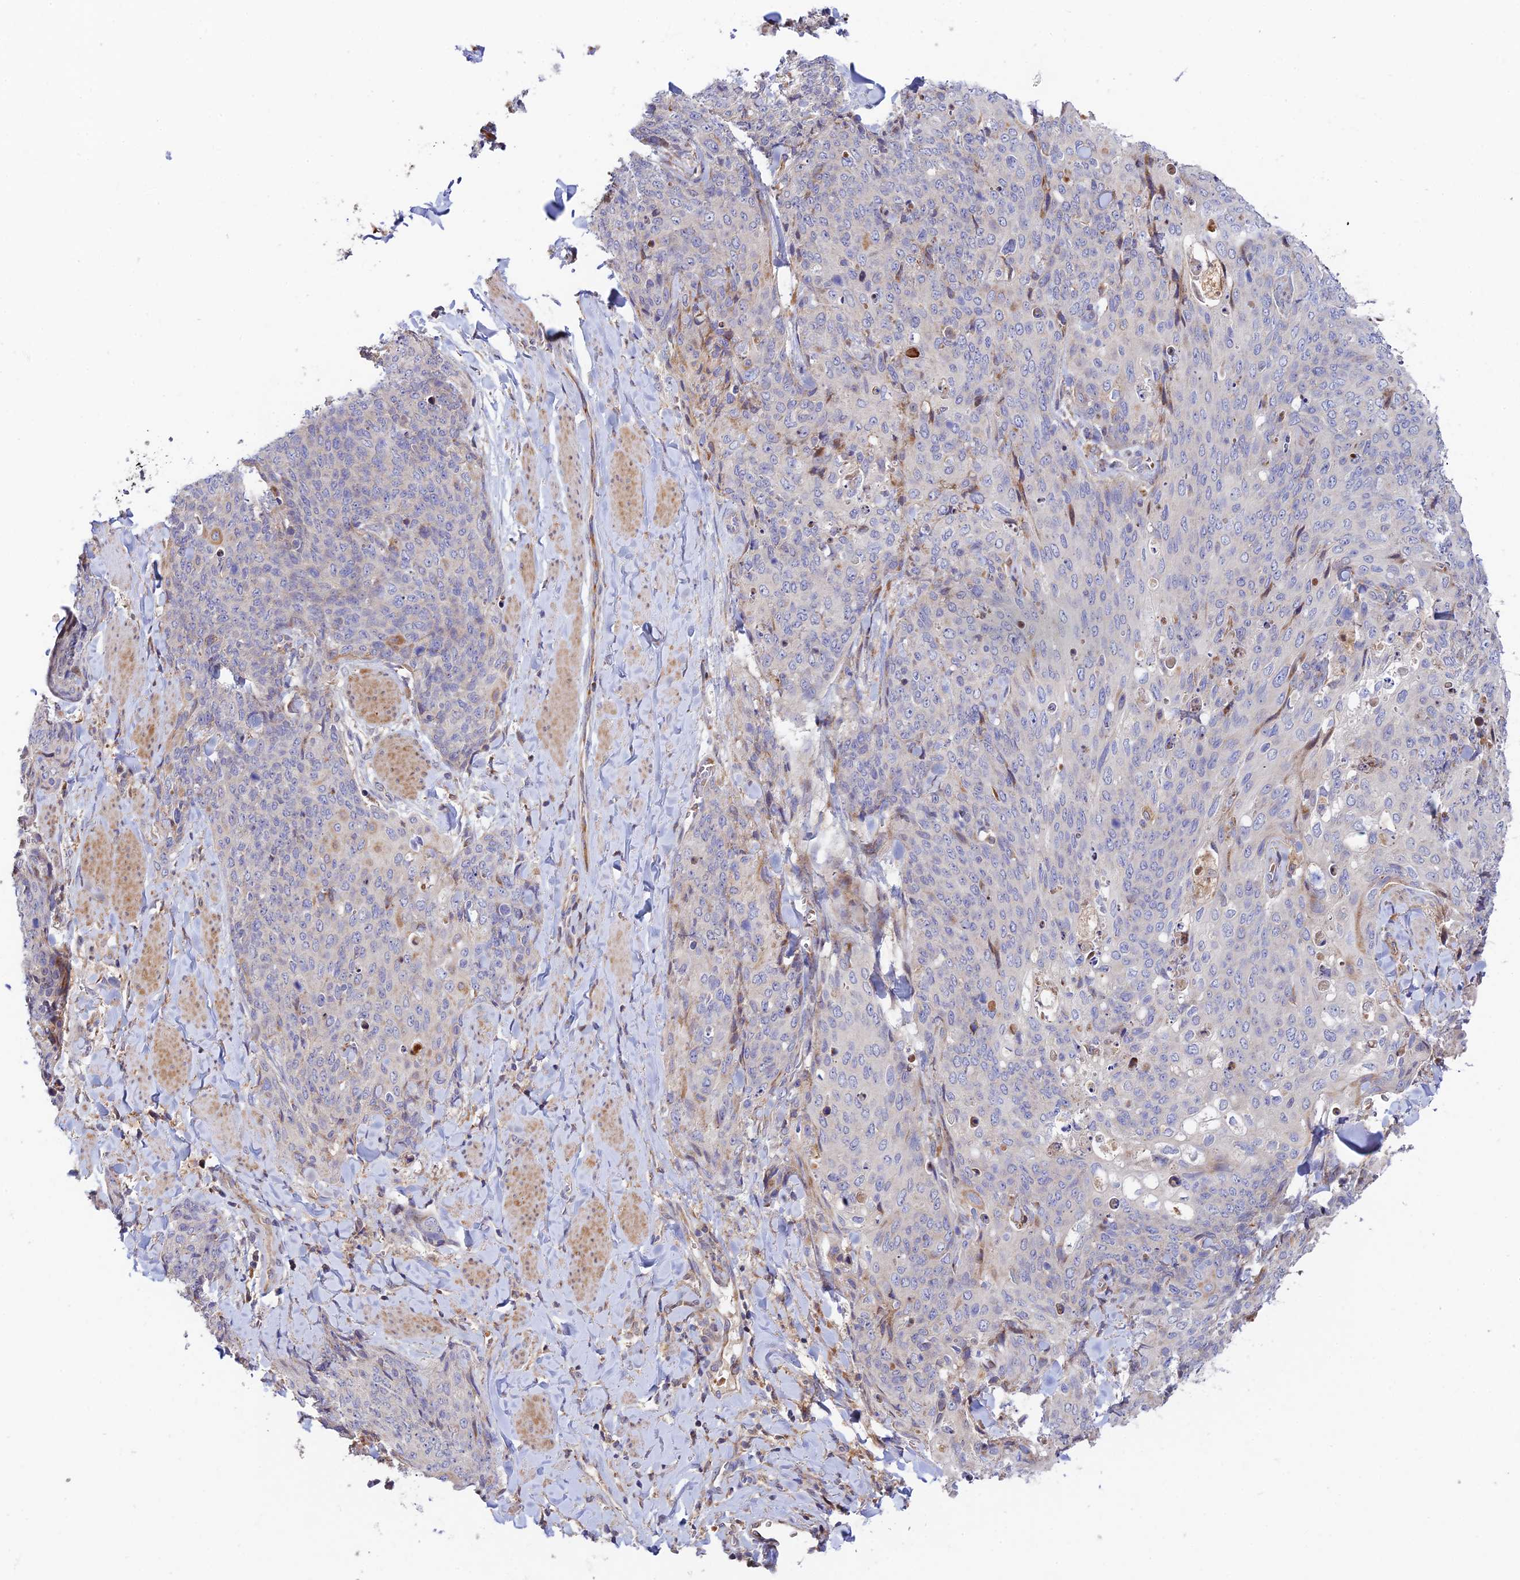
{"staining": {"intensity": "negative", "quantity": "none", "location": "none"}, "tissue": "skin cancer", "cell_type": "Tumor cells", "image_type": "cancer", "snomed": [{"axis": "morphology", "description": "Squamous cell carcinoma, NOS"}, {"axis": "topography", "description": "Skin"}, {"axis": "topography", "description": "Vulva"}], "caption": "Immunohistochemical staining of human skin cancer (squamous cell carcinoma) shows no significant expression in tumor cells.", "gene": "FUOM", "patient": {"sex": "female", "age": 85}}